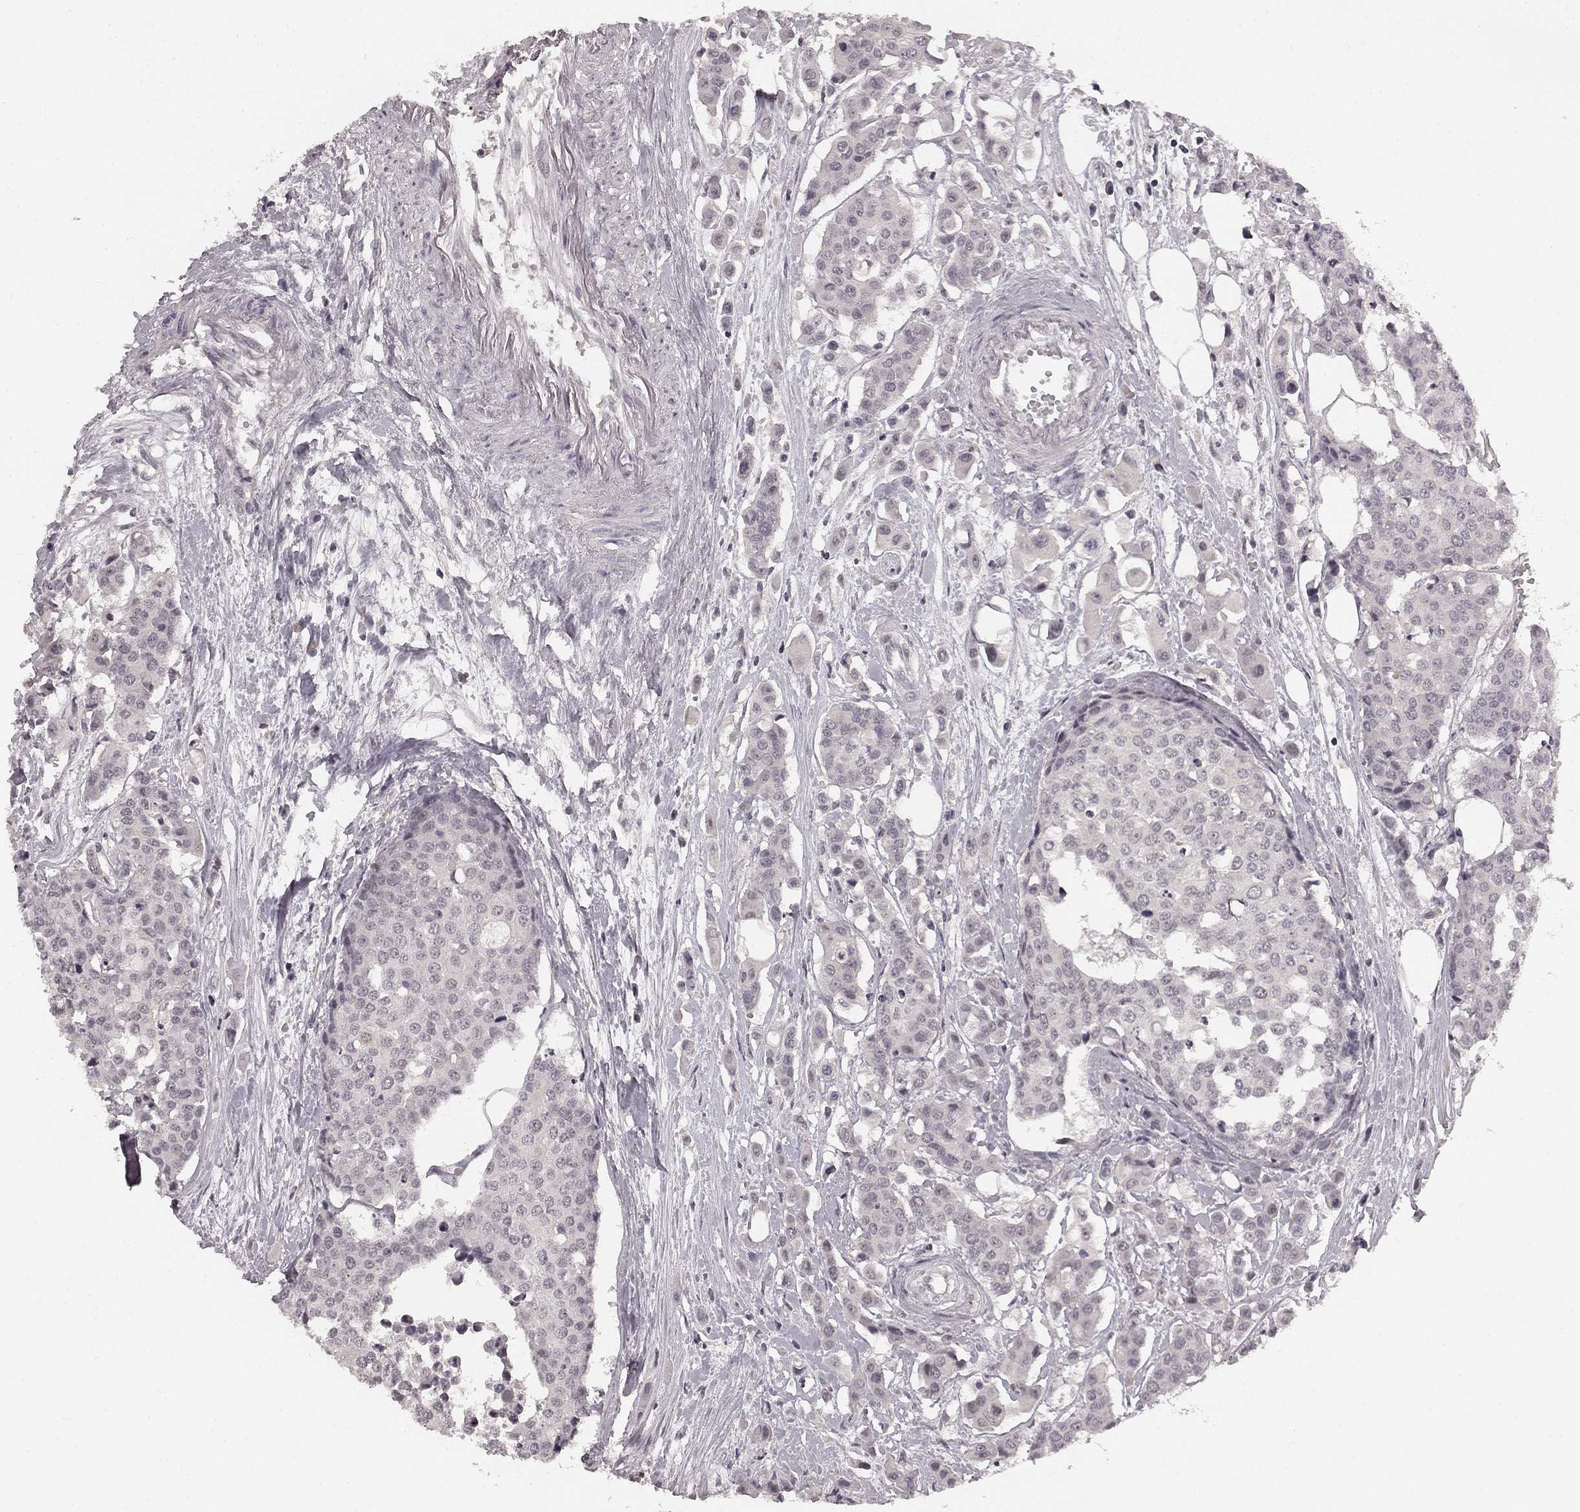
{"staining": {"intensity": "negative", "quantity": "none", "location": "none"}, "tissue": "carcinoid", "cell_type": "Tumor cells", "image_type": "cancer", "snomed": [{"axis": "morphology", "description": "Carcinoid, malignant, NOS"}, {"axis": "topography", "description": "Colon"}], "caption": "Tumor cells show no significant protein expression in carcinoid. Brightfield microscopy of immunohistochemistry (IHC) stained with DAB (brown) and hematoxylin (blue), captured at high magnification.", "gene": "HCN4", "patient": {"sex": "male", "age": 81}}